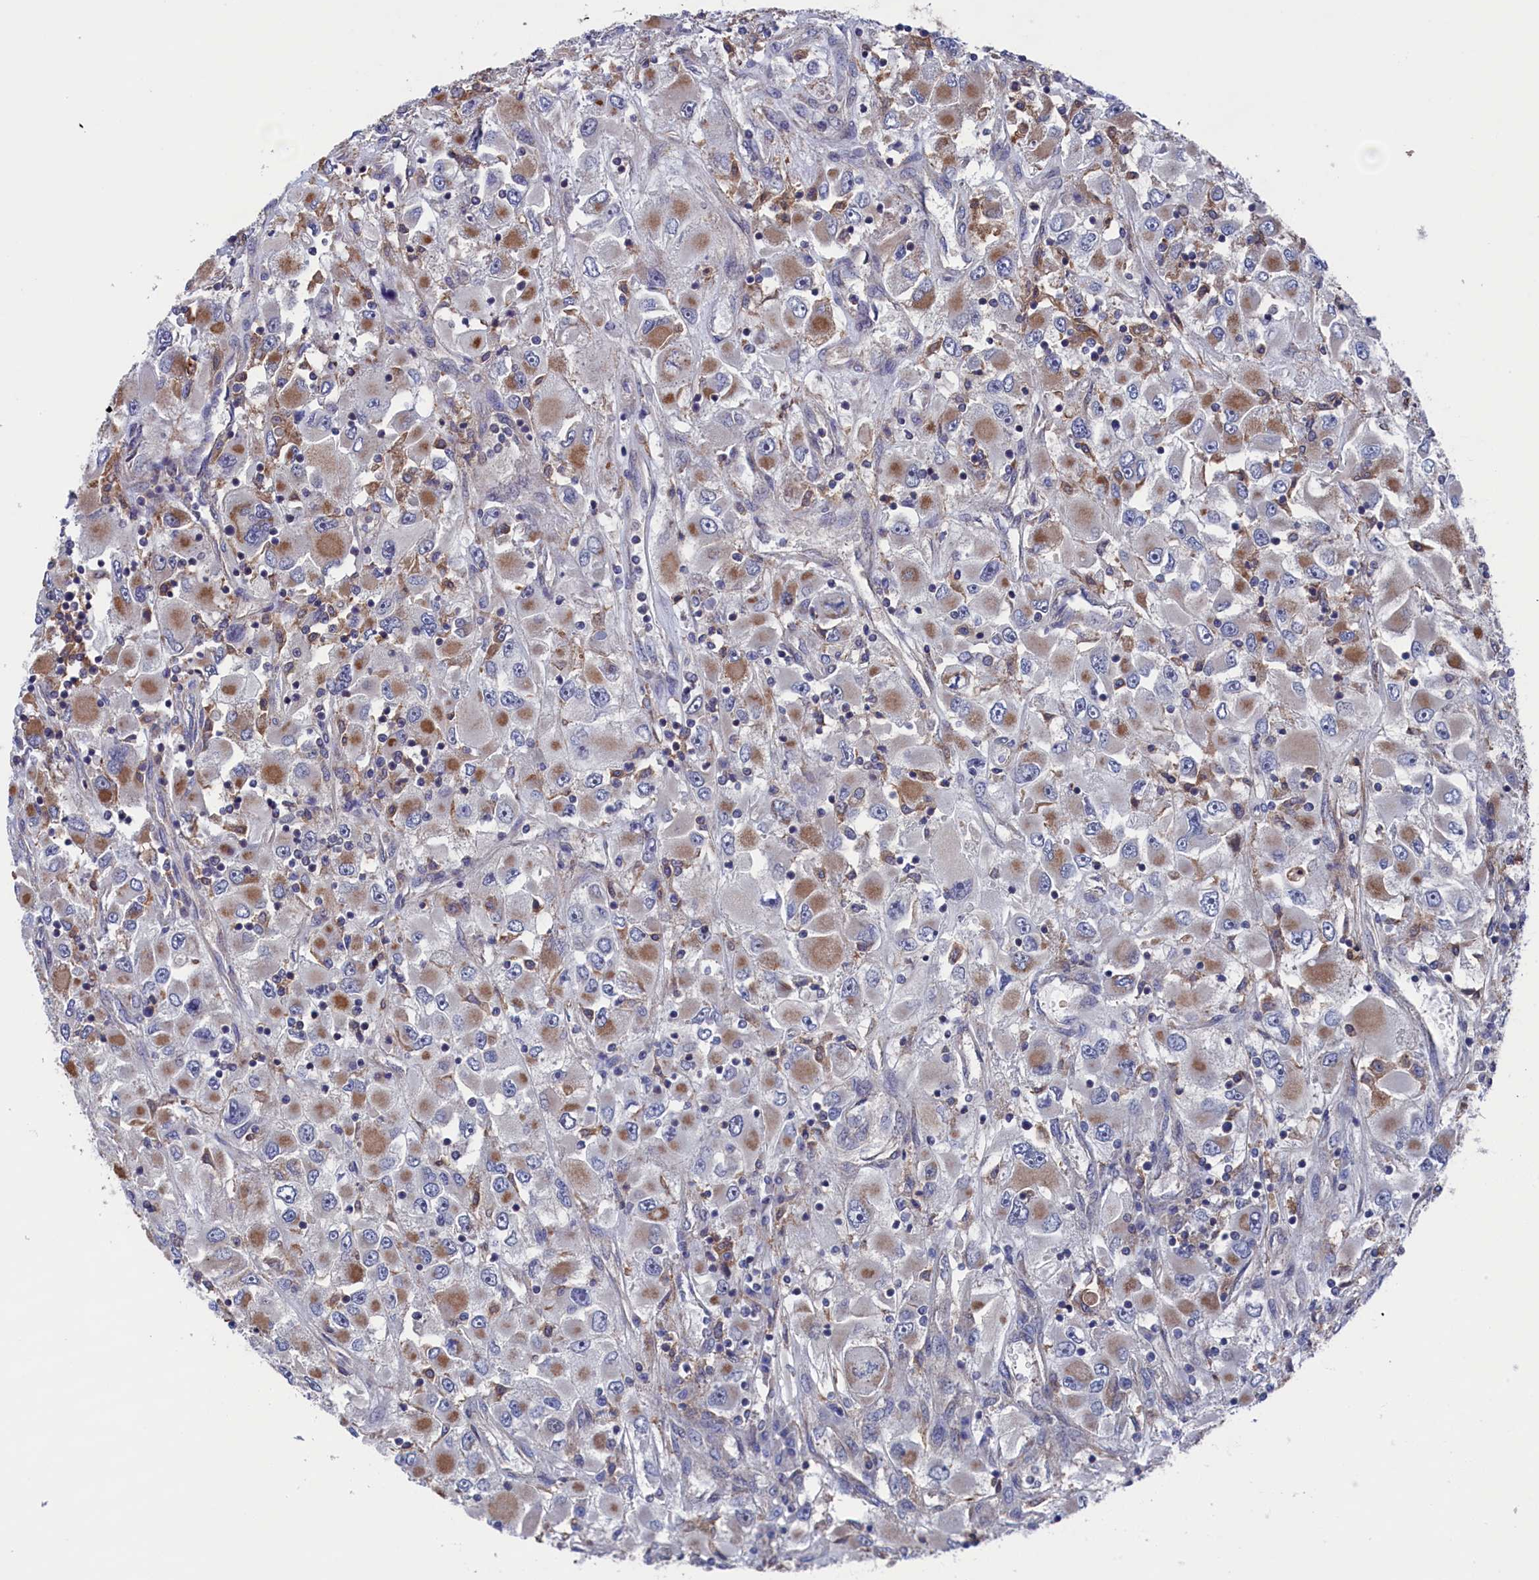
{"staining": {"intensity": "moderate", "quantity": "25%-75%", "location": "cytoplasmic/membranous"}, "tissue": "renal cancer", "cell_type": "Tumor cells", "image_type": "cancer", "snomed": [{"axis": "morphology", "description": "Adenocarcinoma, NOS"}, {"axis": "topography", "description": "Kidney"}], "caption": "Immunohistochemical staining of renal cancer shows medium levels of moderate cytoplasmic/membranous protein staining in approximately 25%-75% of tumor cells.", "gene": "SPATA13", "patient": {"sex": "female", "age": 52}}